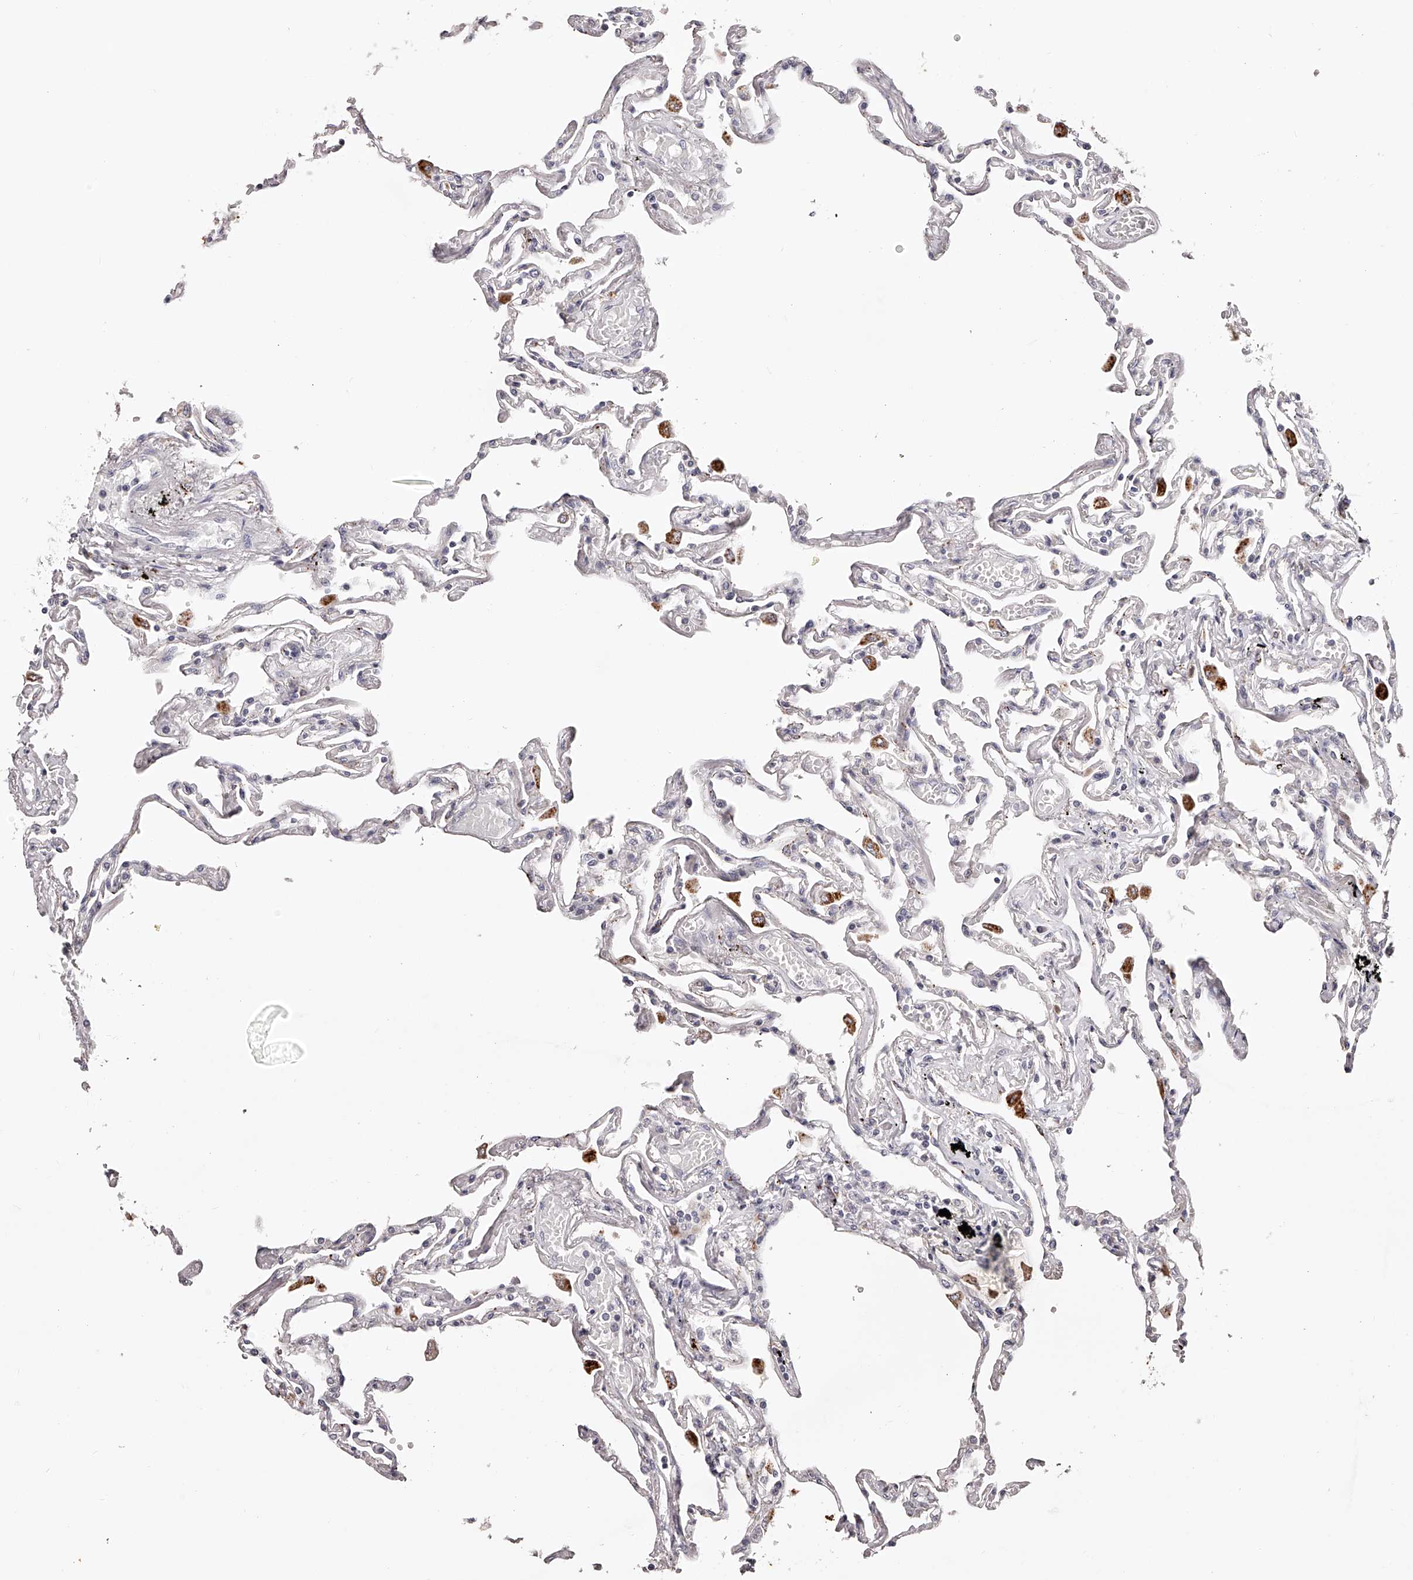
{"staining": {"intensity": "negative", "quantity": "none", "location": "none"}, "tissue": "lung", "cell_type": "Alveolar cells", "image_type": "normal", "snomed": [{"axis": "morphology", "description": "Normal tissue, NOS"}, {"axis": "topography", "description": "Lung"}], "caption": "This micrograph is of benign lung stained with immunohistochemistry to label a protein in brown with the nuclei are counter-stained blue. There is no positivity in alveolar cells.", "gene": "SLC35D3", "patient": {"sex": "female", "age": 67}}